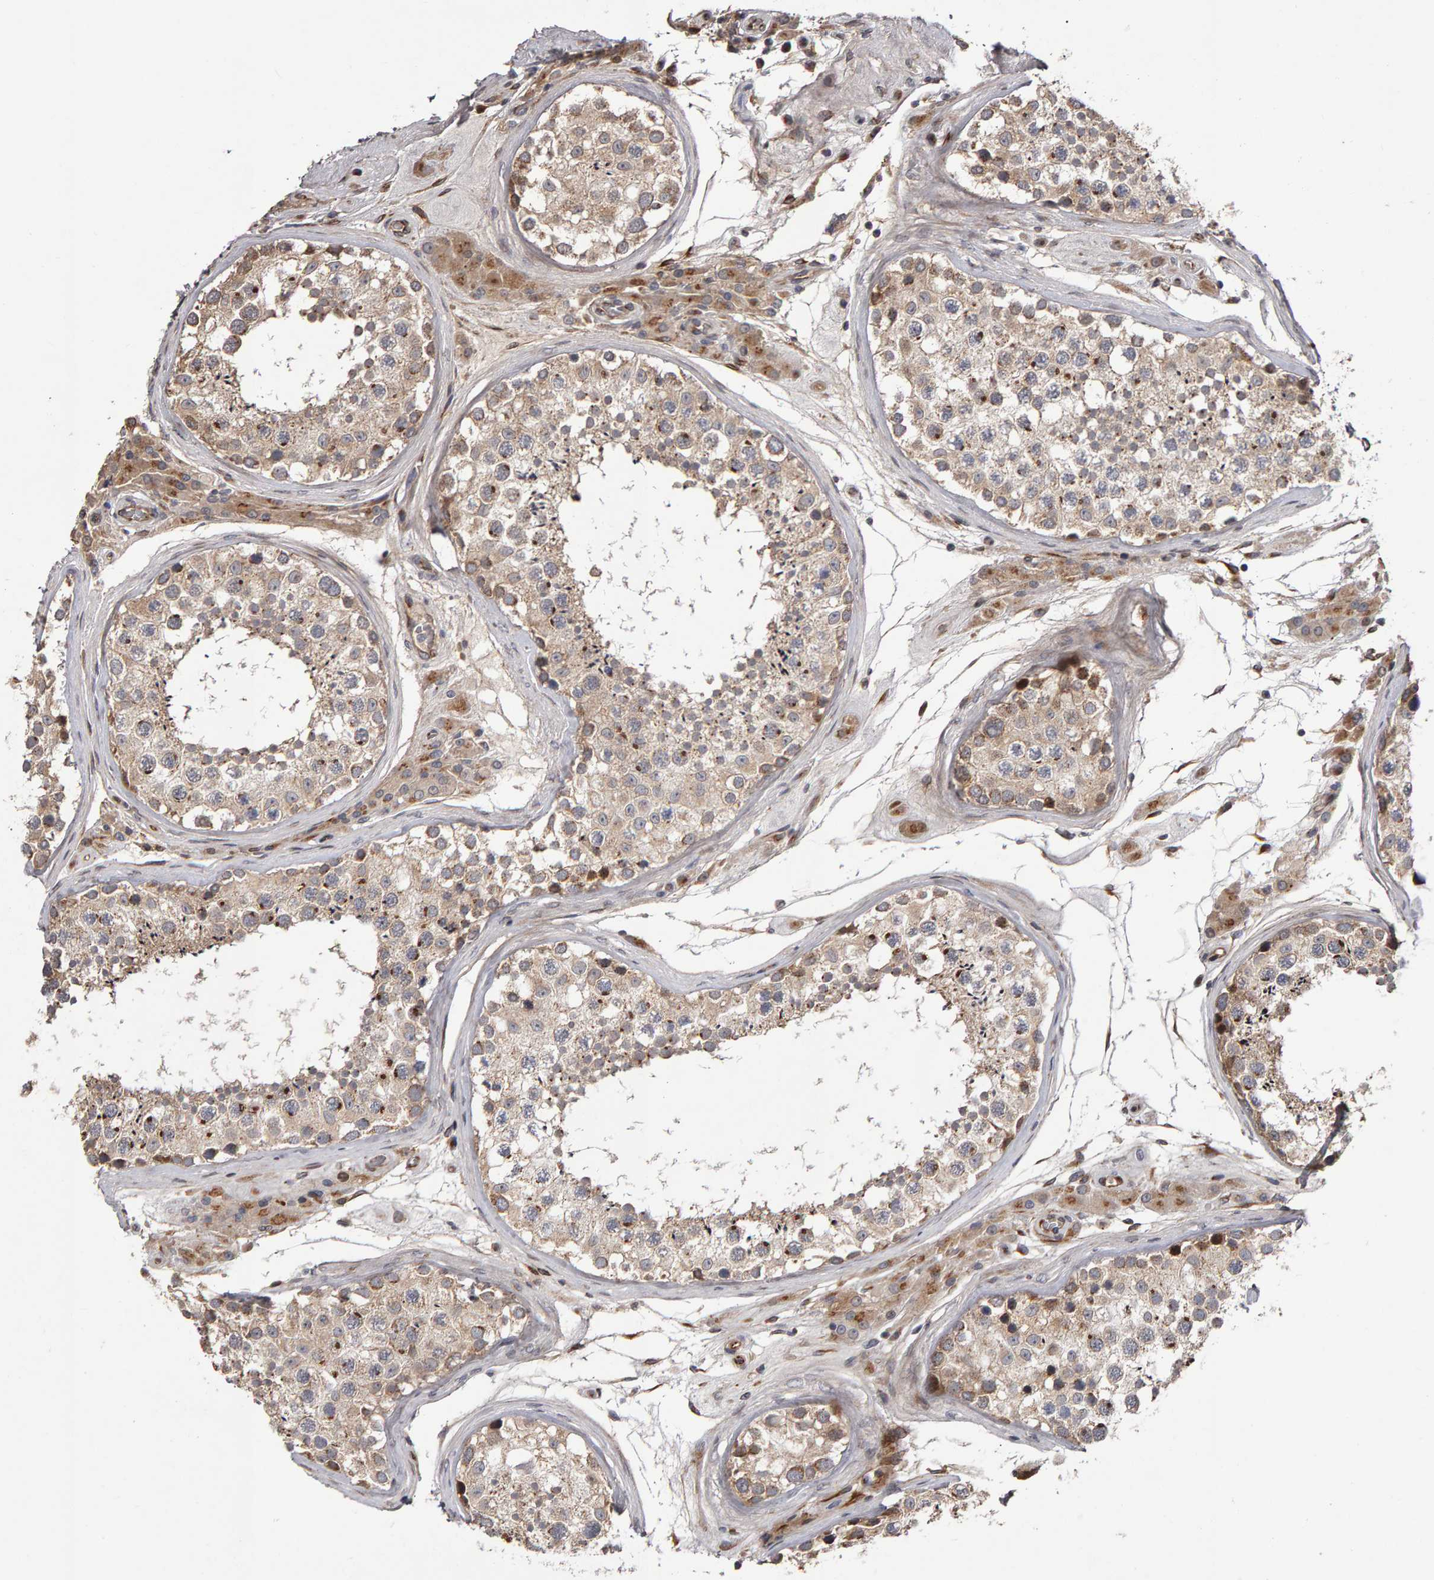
{"staining": {"intensity": "moderate", "quantity": "25%-75%", "location": "cytoplasmic/membranous"}, "tissue": "testis", "cell_type": "Cells in seminiferous ducts", "image_type": "normal", "snomed": [{"axis": "morphology", "description": "Normal tissue, NOS"}, {"axis": "topography", "description": "Testis"}], "caption": "A photomicrograph showing moderate cytoplasmic/membranous expression in about 25%-75% of cells in seminiferous ducts in normal testis, as visualized by brown immunohistochemical staining.", "gene": "CANT1", "patient": {"sex": "male", "age": 46}}